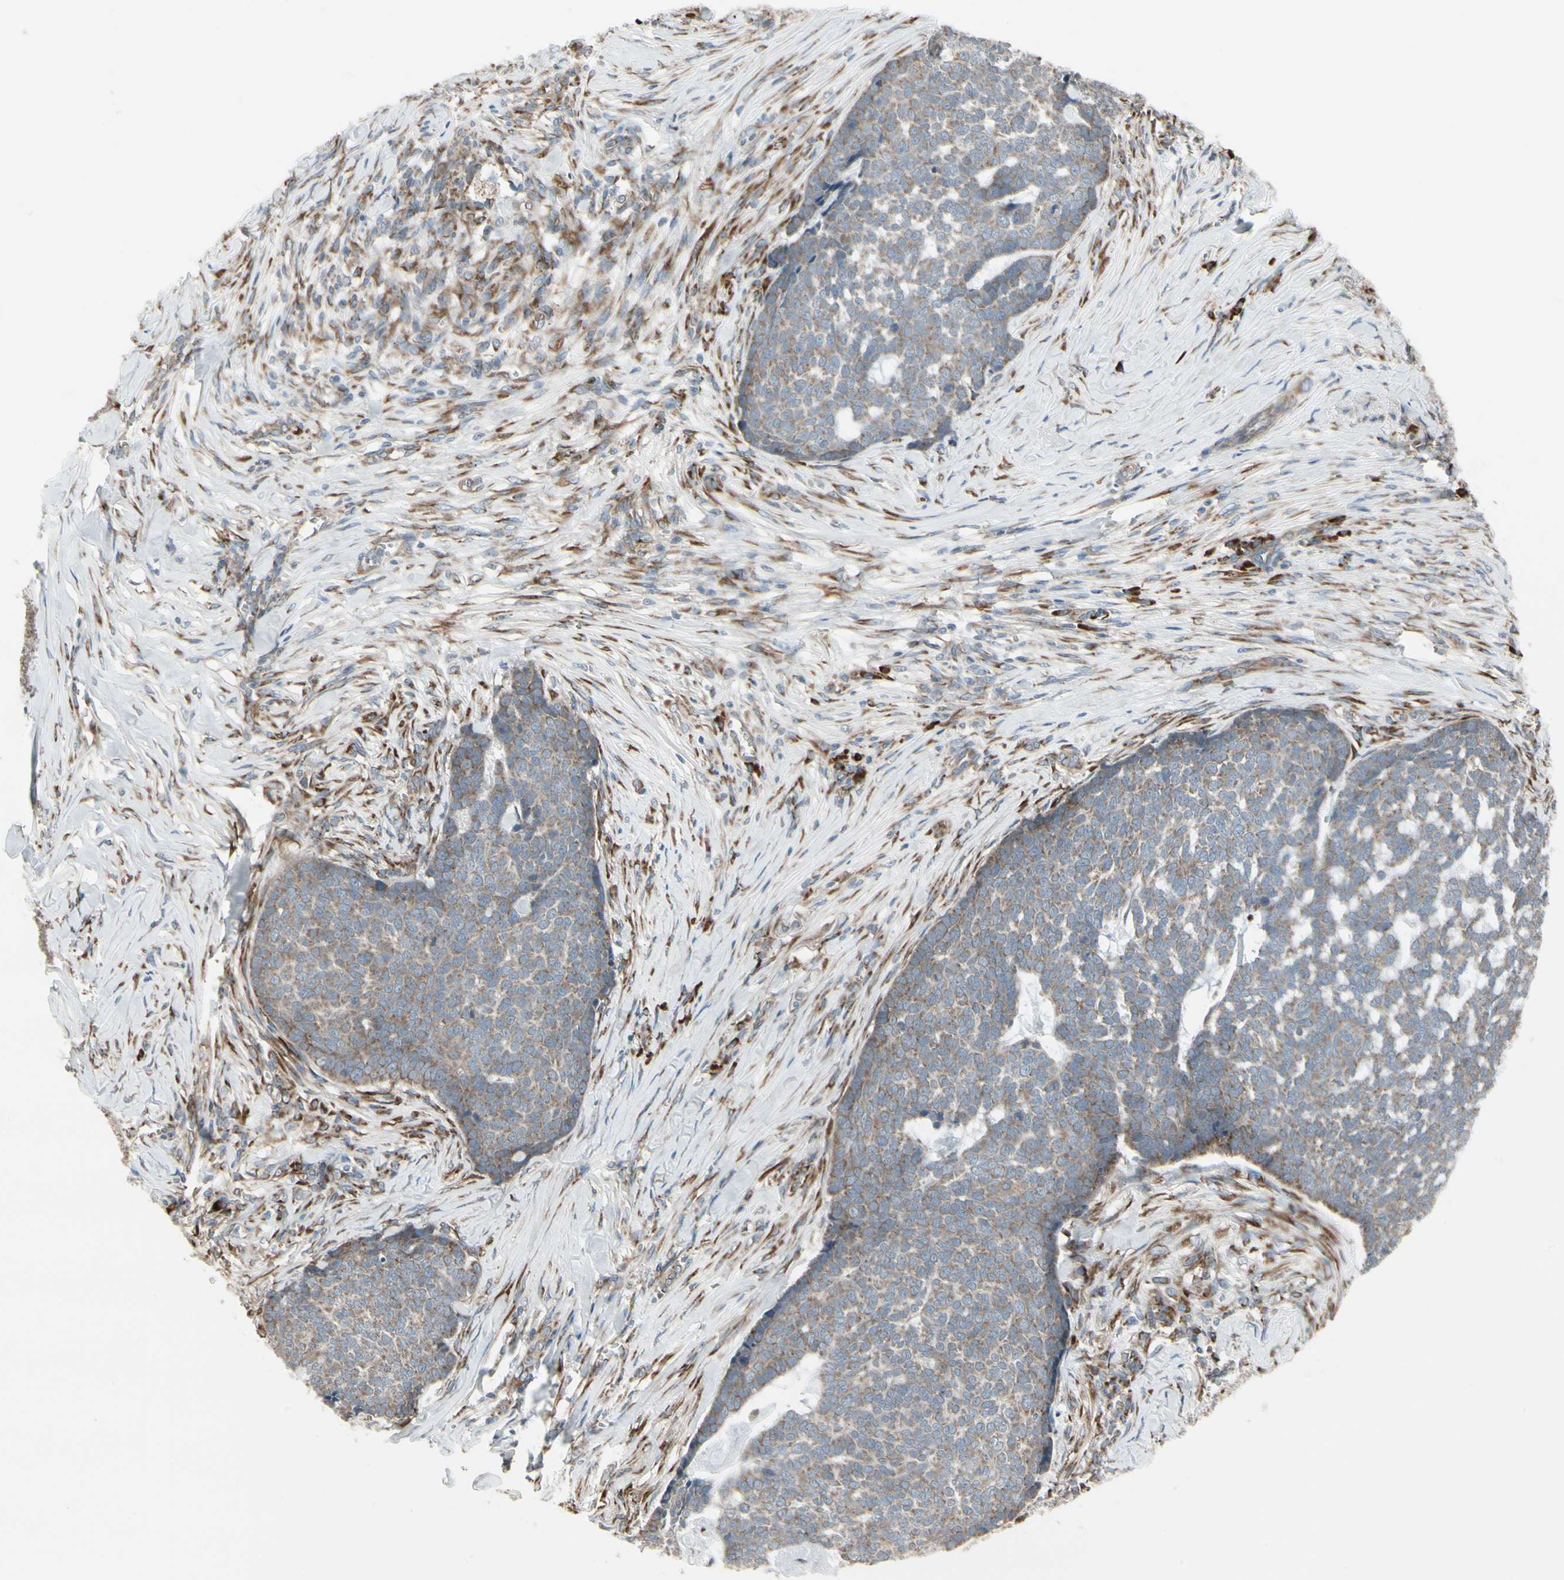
{"staining": {"intensity": "weak", "quantity": ">75%", "location": "cytoplasmic/membranous"}, "tissue": "skin cancer", "cell_type": "Tumor cells", "image_type": "cancer", "snomed": [{"axis": "morphology", "description": "Basal cell carcinoma"}, {"axis": "topography", "description": "Skin"}], "caption": "Tumor cells reveal low levels of weak cytoplasmic/membranous staining in approximately >75% of cells in basal cell carcinoma (skin).", "gene": "FNDC3A", "patient": {"sex": "male", "age": 84}}